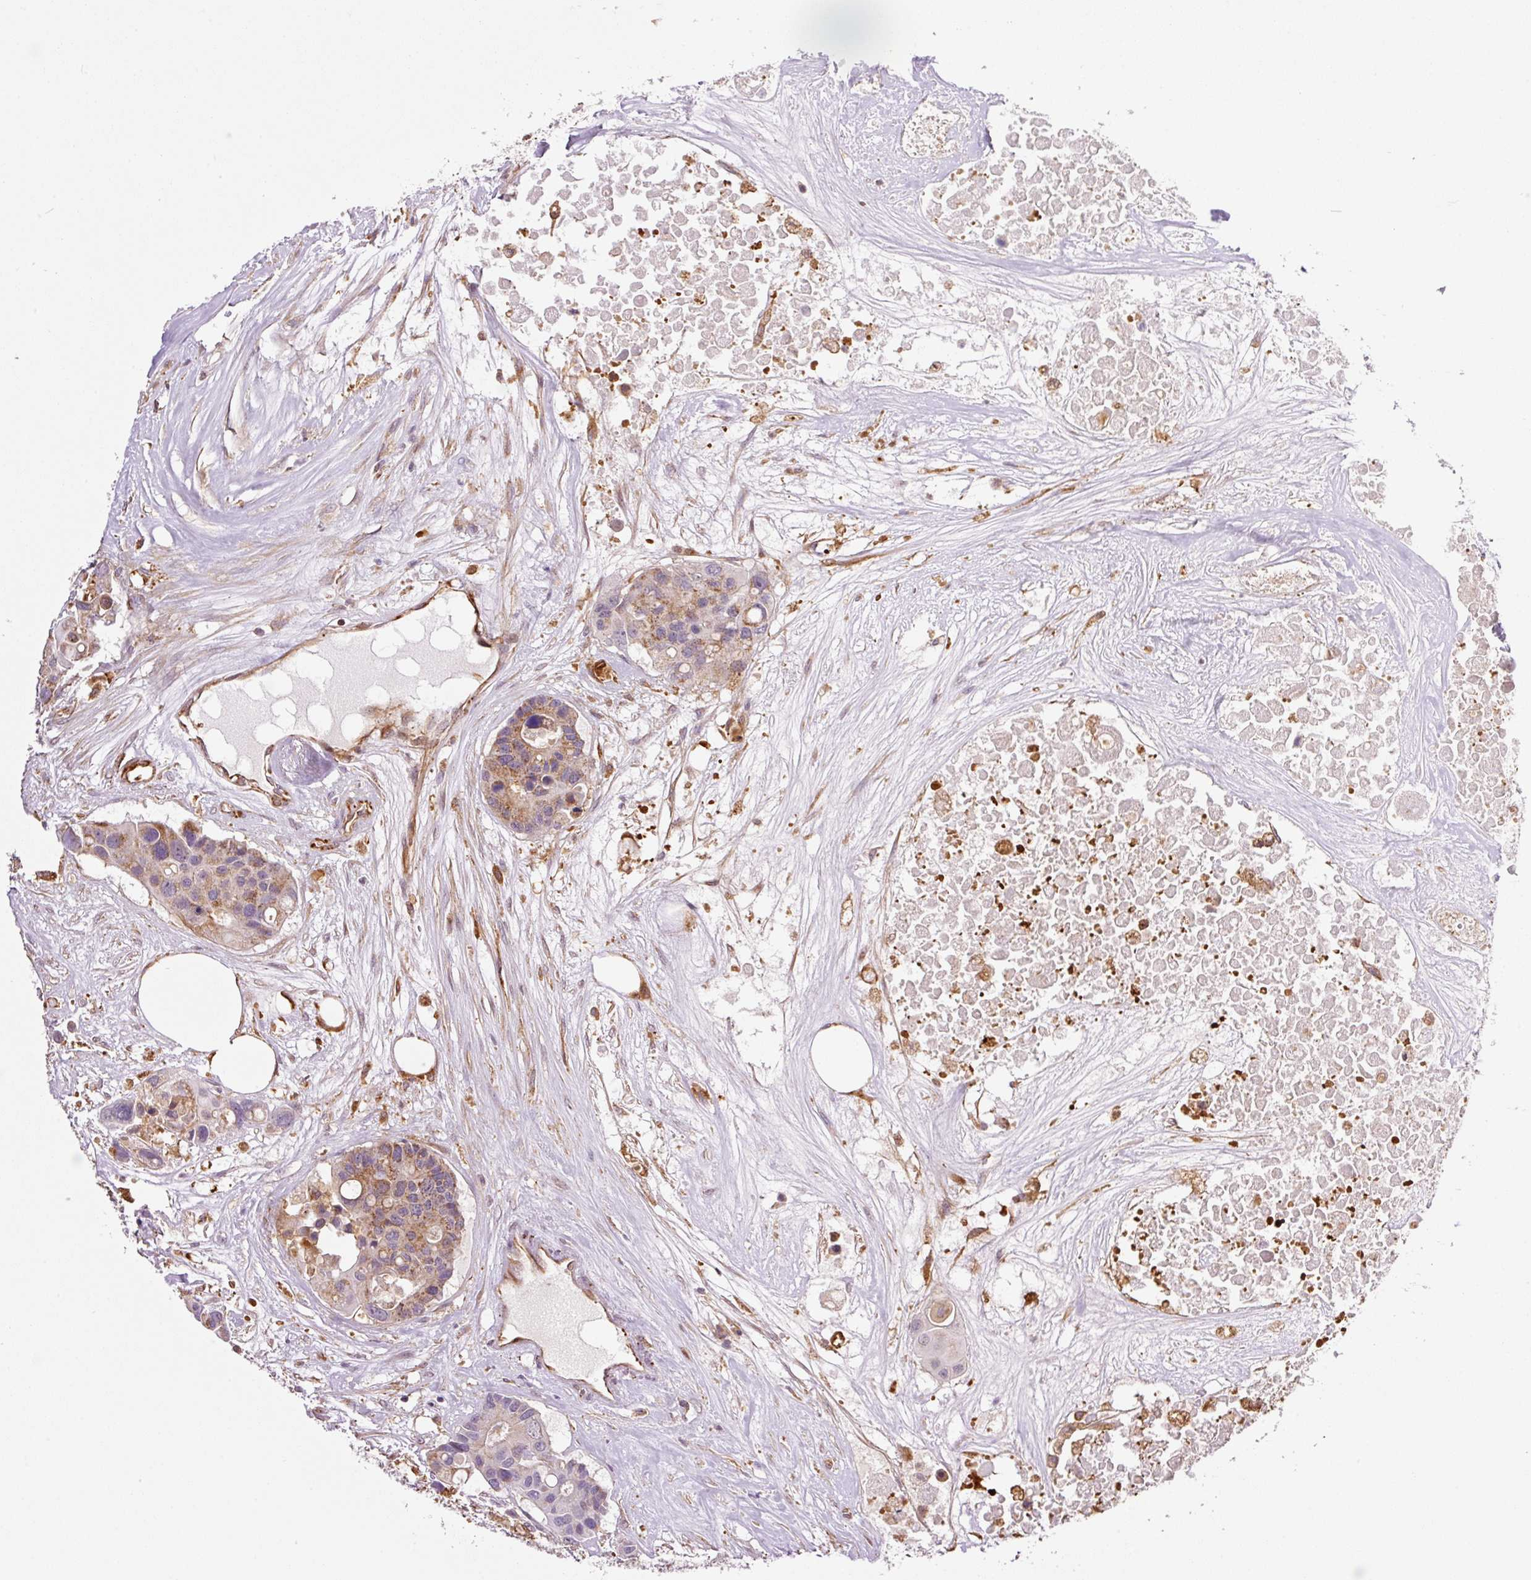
{"staining": {"intensity": "moderate", "quantity": "25%-75%", "location": "cytoplasmic/membranous"}, "tissue": "colorectal cancer", "cell_type": "Tumor cells", "image_type": "cancer", "snomed": [{"axis": "morphology", "description": "Adenocarcinoma, NOS"}, {"axis": "topography", "description": "Colon"}], "caption": "DAB (3,3'-diaminobenzidine) immunohistochemical staining of human adenocarcinoma (colorectal) reveals moderate cytoplasmic/membranous protein expression in approximately 25%-75% of tumor cells. The staining is performed using DAB (3,3'-diaminobenzidine) brown chromogen to label protein expression. The nuclei are counter-stained blue using hematoxylin.", "gene": "PCK2", "patient": {"sex": "male", "age": 77}}